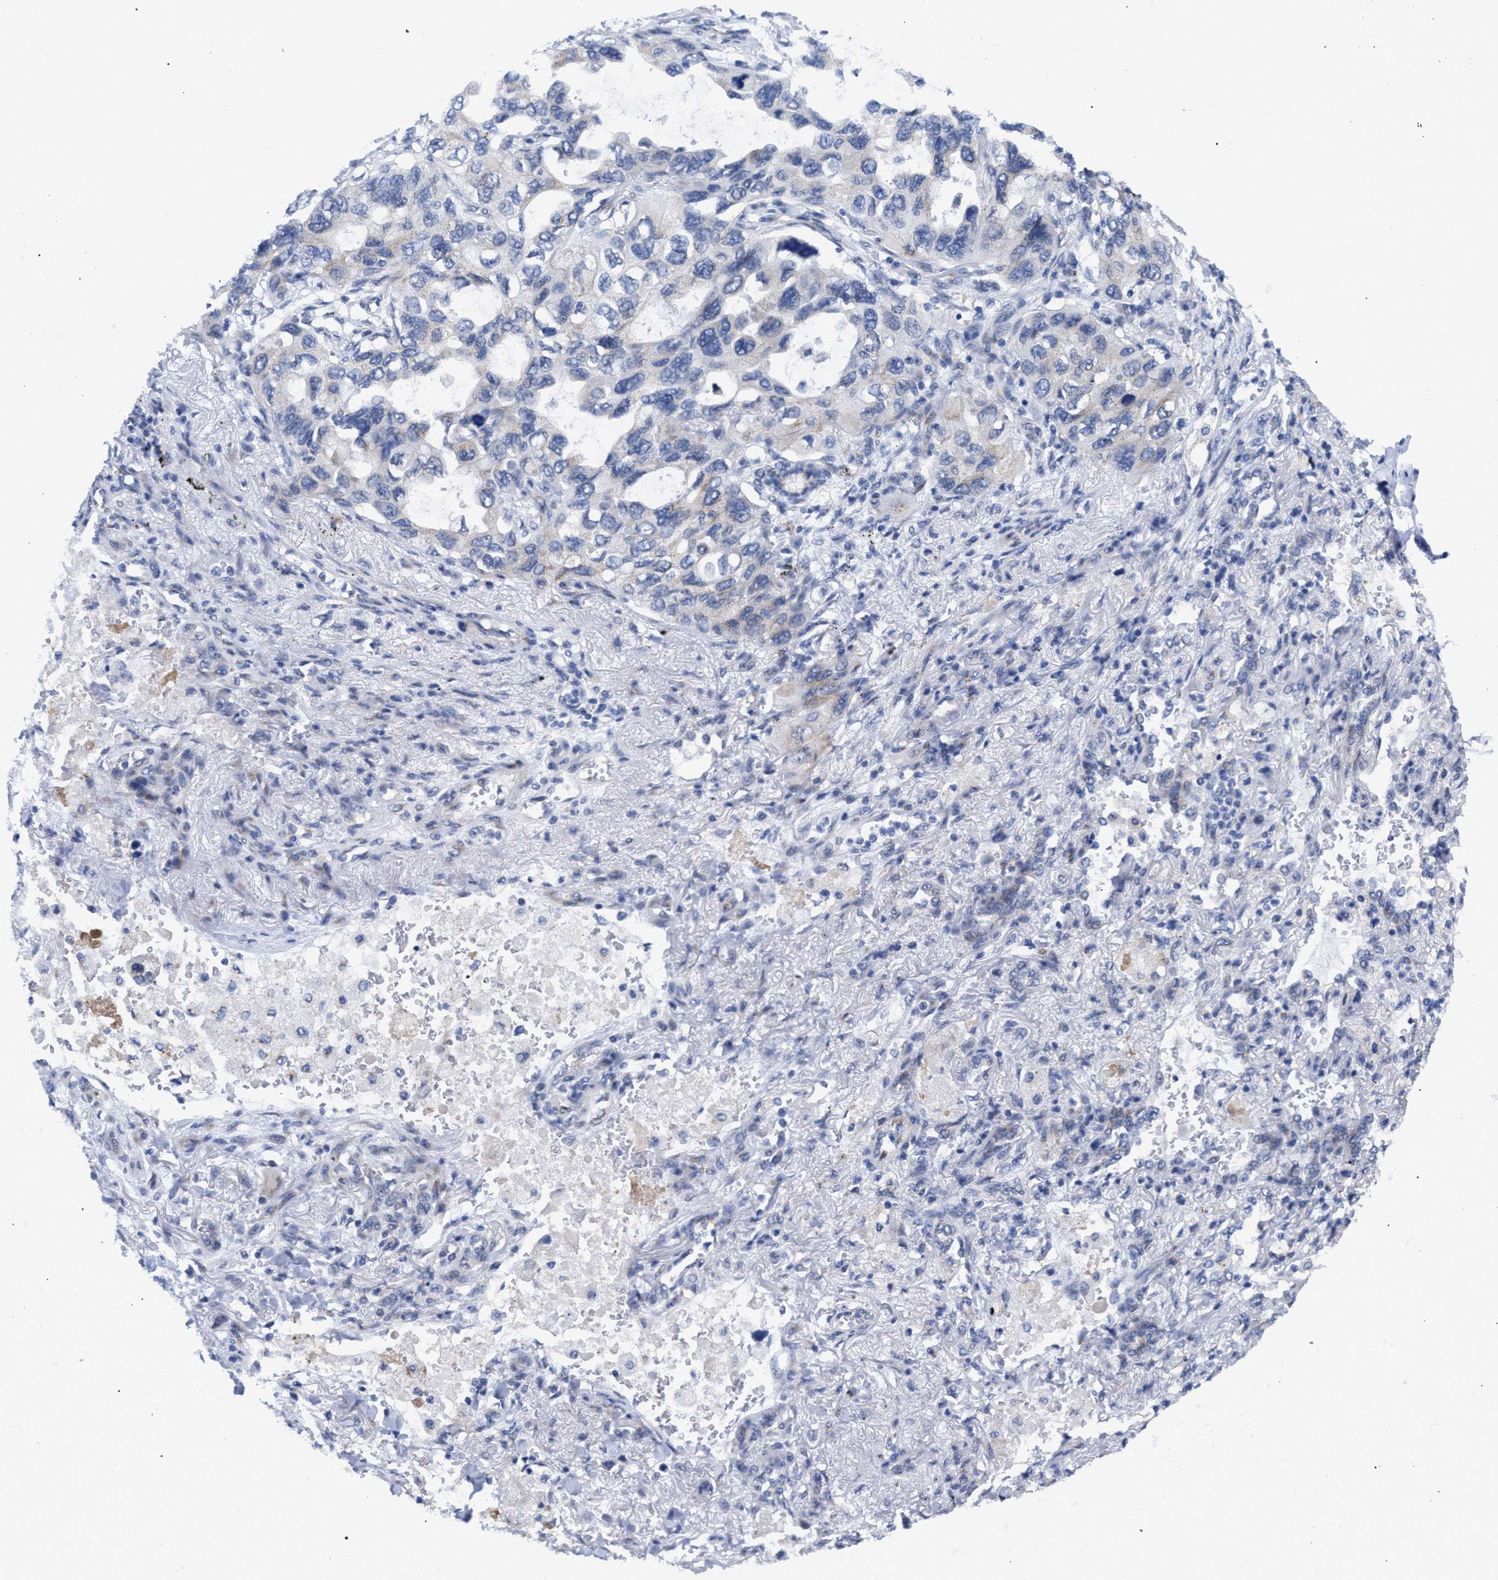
{"staining": {"intensity": "negative", "quantity": "none", "location": "none"}, "tissue": "lung cancer", "cell_type": "Tumor cells", "image_type": "cancer", "snomed": [{"axis": "morphology", "description": "Squamous cell carcinoma, NOS"}, {"axis": "topography", "description": "Lung"}], "caption": "A high-resolution micrograph shows immunohistochemistry staining of squamous cell carcinoma (lung), which displays no significant expression in tumor cells. (DAB immunohistochemistry visualized using brightfield microscopy, high magnification).", "gene": "GOLGA2", "patient": {"sex": "female", "age": 73}}